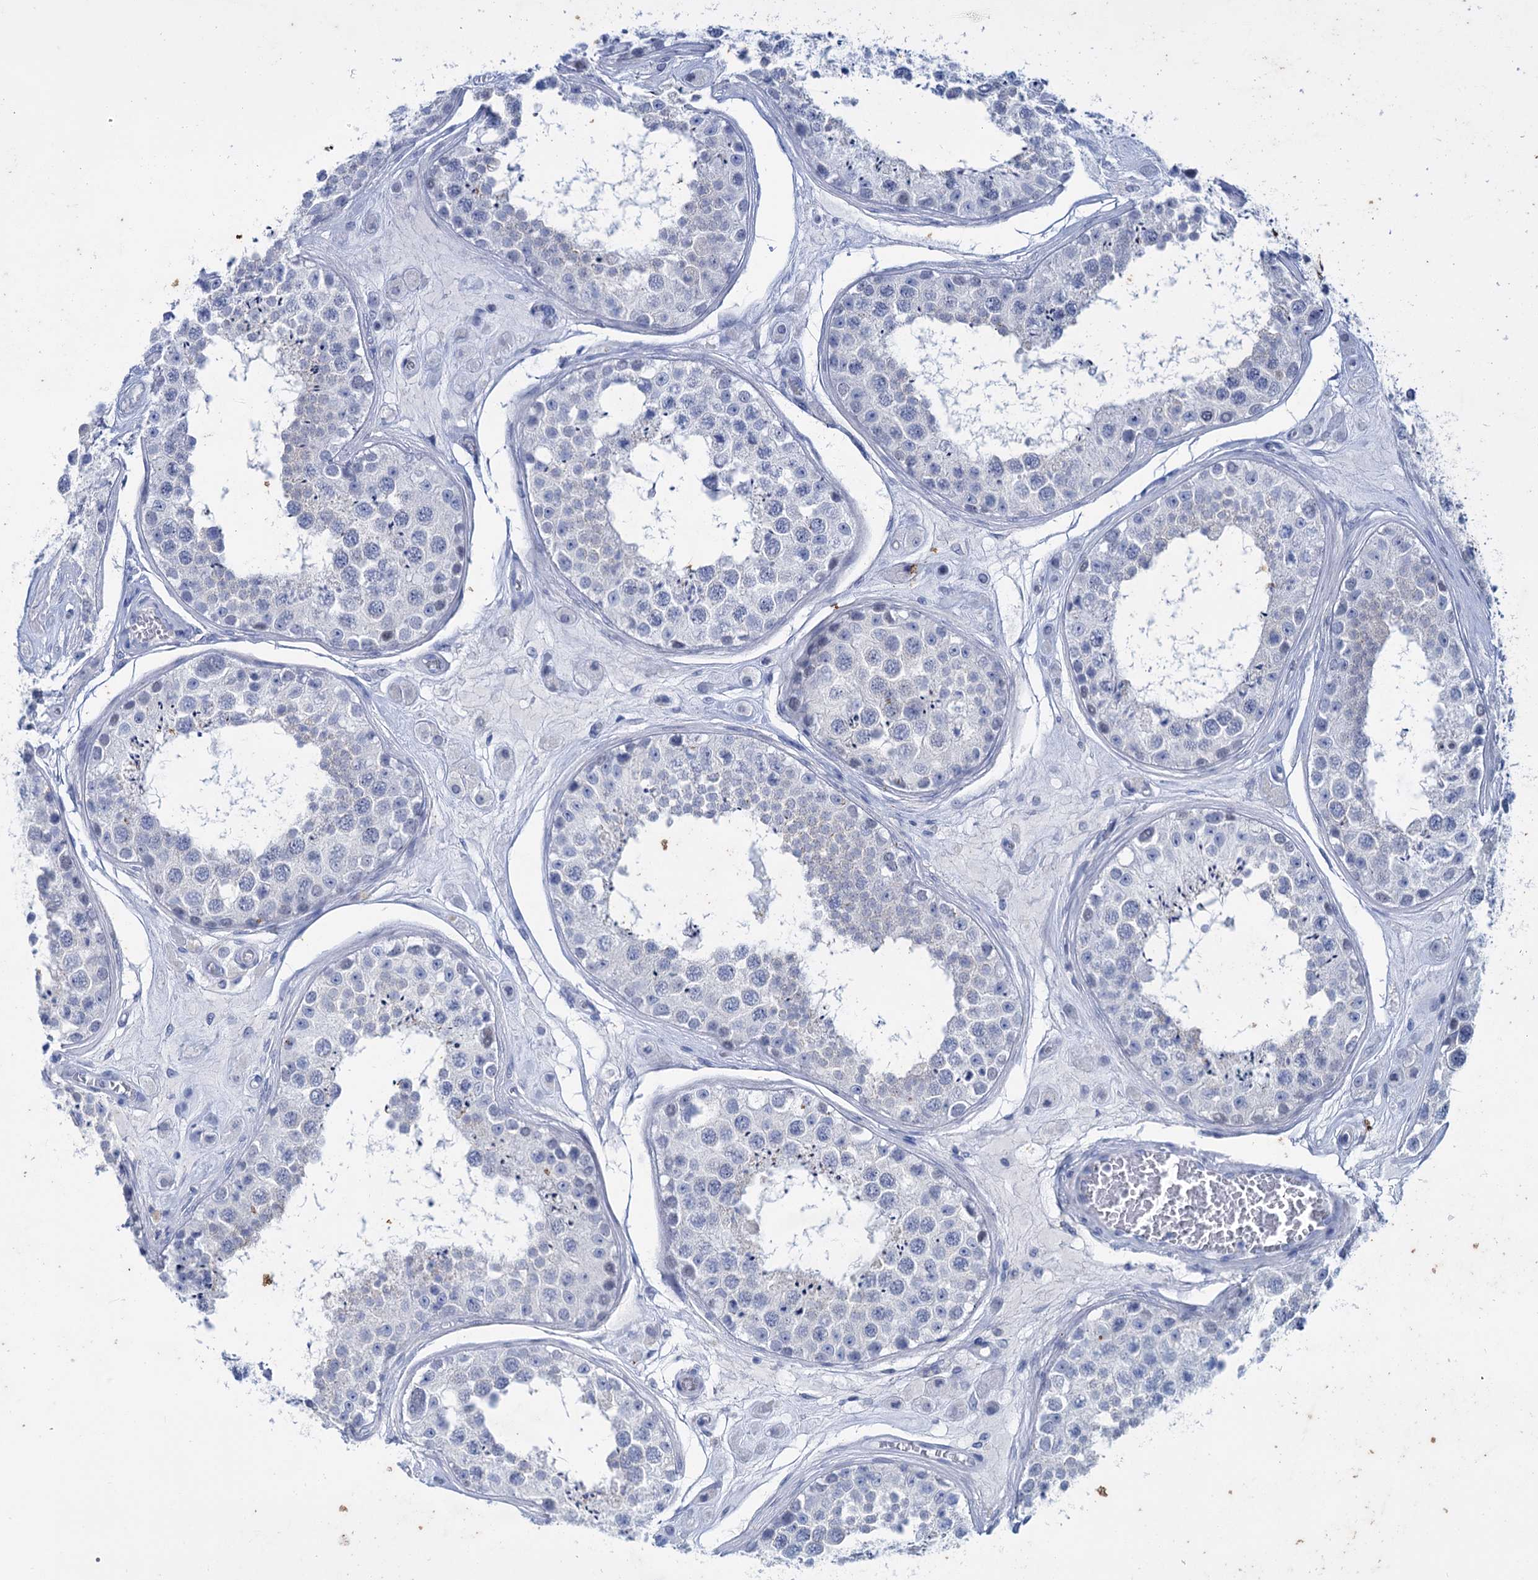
{"staining": {"intensity": "negative", "quantity": "none", "location": "none"}, "tissue": "testis", "cell_type": "Cells in seminiferous ducts", "image_type": "normal", "snomed": [{"axis": "morphology", "description": "Normal tissue, NOS"}, {"axis": "topography", "description": "Testis"}], "caption": "An IHC image of unremarkable testis is shown. There is no staining in cells in seminiferous ducts of testis. (DAB (3,3'-diaminobenzidine) immunohistochemistry, high magnification).", "gene": "FAAP20", "patient": {"sex": "male", "age": 25}}